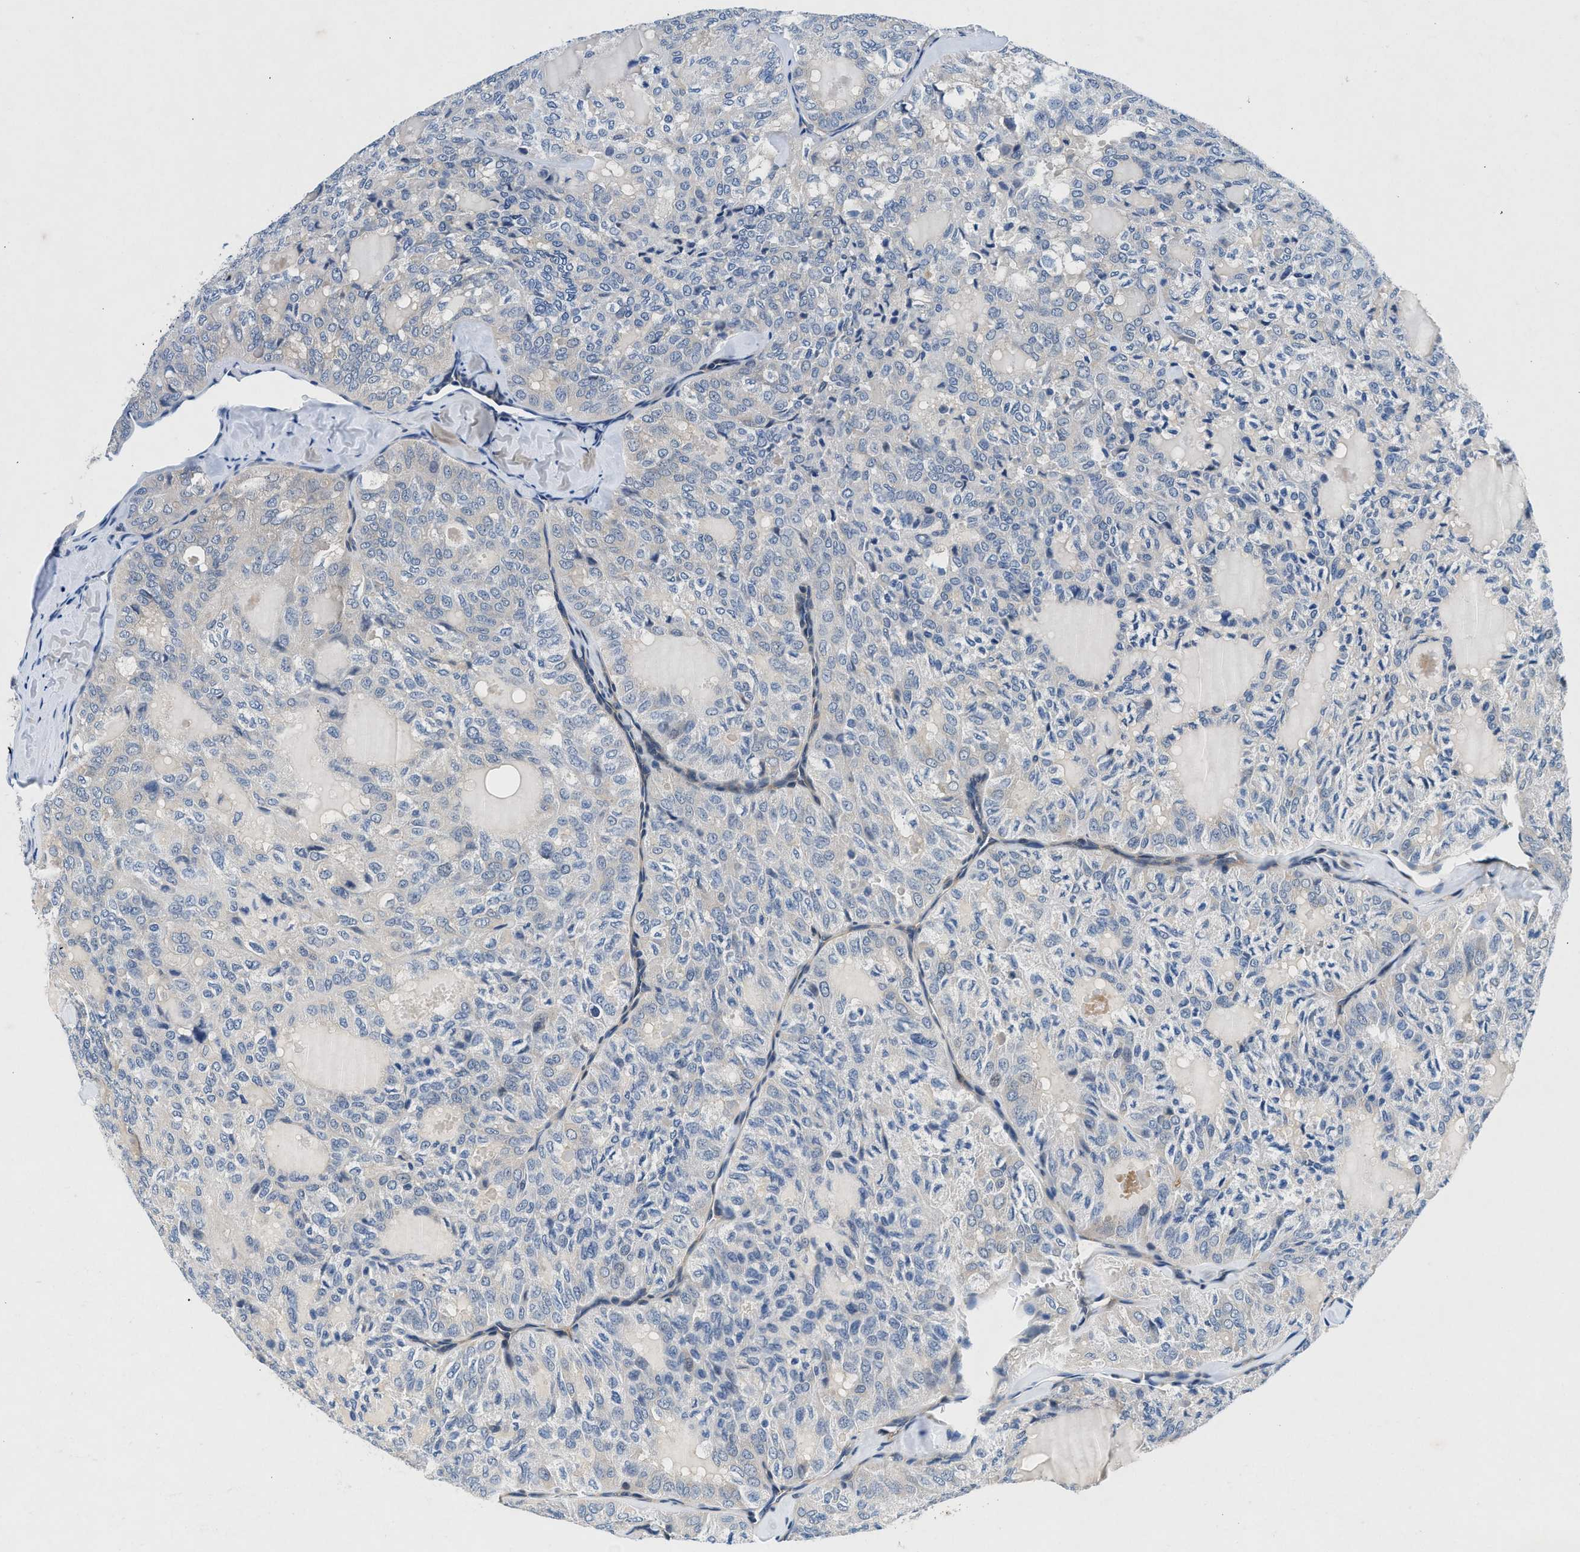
{"staining": {"intensity": "negative", "quantity": "none", "location": "none"}, "tissue": "thyroid cancer", "cell_type": "Tumor cells", "image_type": "cancer", "snomed": [{"axis": "morphology", "description": "Follicular adenoma carcinoma, NOS"}, {"axis": "topography", "description": "Thyroid gland"}], "caption": "Immunohistochemical staining of thyroid follicular adenoma carcinoma exhibits no significant positivity in tumor cells.", "gene": "COPS2", "patient": {"sex": "male", "age": 75}}